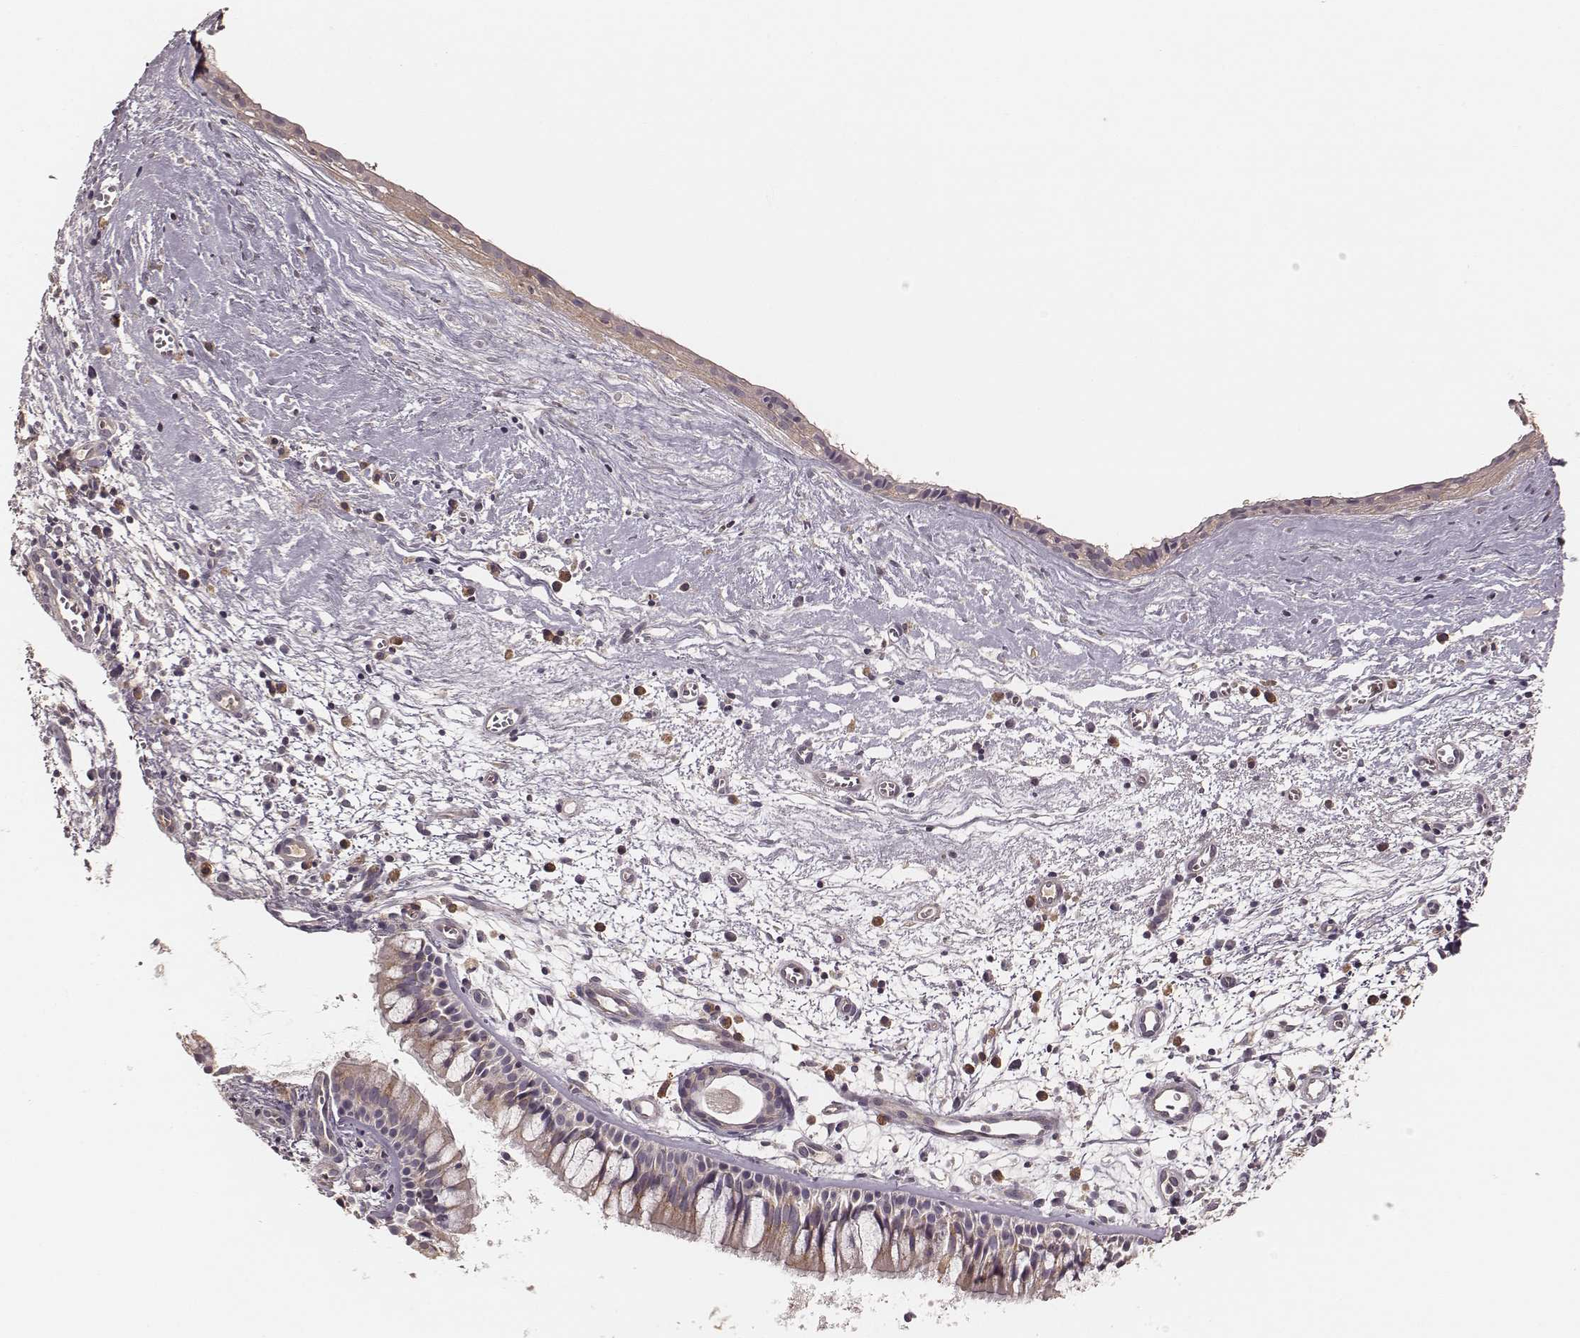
{"staining": {"intensity": "weak", "quantity": "<25%", "location": "cytoplasmic/membranous"}, "tissue": "nasopharynx", "cell_type": "Respiratory epithelial cells", "image_type": "normal", "snomed": [{"axis": "morphology", "description": "Normal tissue, NOS"}, {"axis": "topography", "description": "Nasopharynx"}], "caption": "Respiratory epithelial cells show no significant expression in unremarkable nasopharynx. Nuclei are stained in blue.", "gene": "CARS1", "patient": {"sex": "male", "age": 83}}